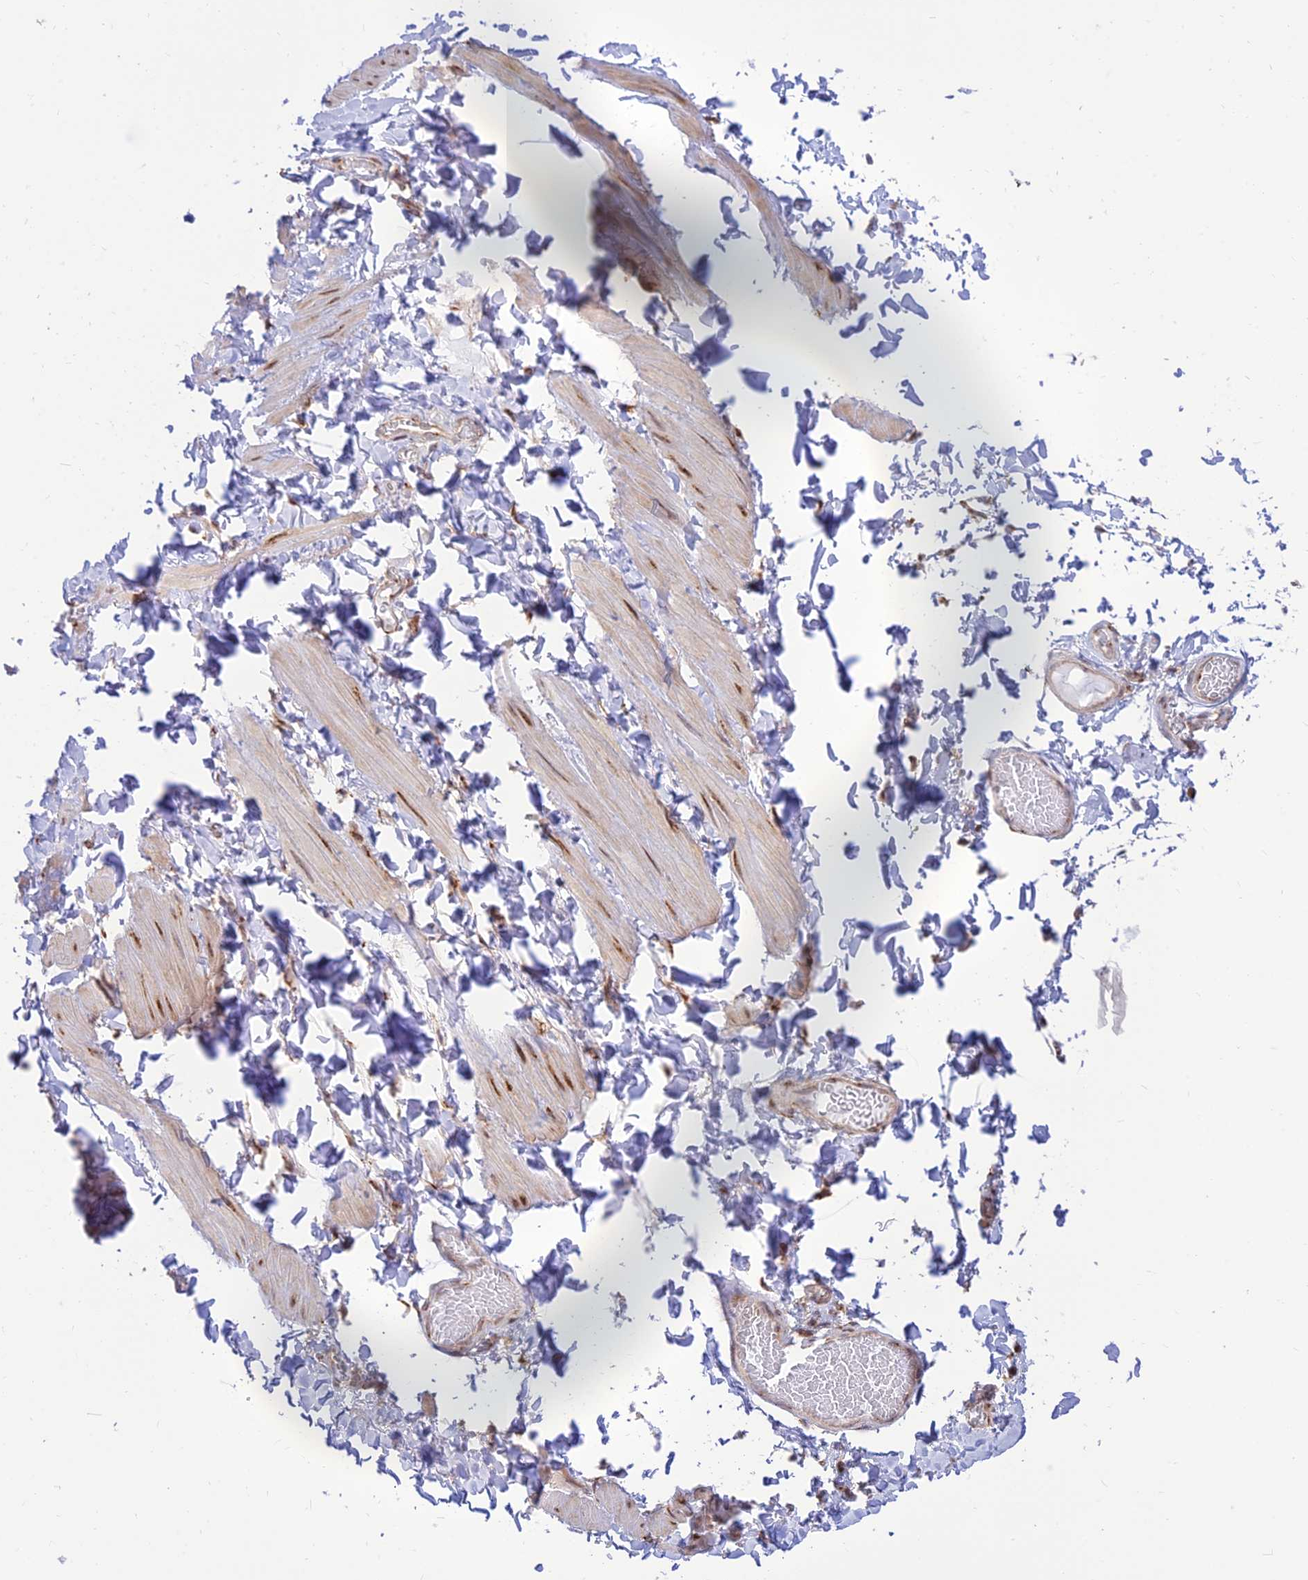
{"staining": {"intensity": "negative", "quantity": "none", "location": "none"}, "tissue": "adipose tissue", "cell_type": "Adipocytes", "image_type": "normal", "snomed": [{"axis": "morphology", "description": "Normal tissue, NOS"}, {"axis": "topography", "description": "Adipose tissue"}, {"axis": "topography", "description": "Vascular tissue"}, {"axis": "topography", "description": "Peripheral nerve tissue"}], "caption": "This is an immunohistochemistry micrograph of unremarkable human adipose tissue. There is no staining in adipocytes.", "gene": "GOLGA3", "patient": {"sex": "male", "age": 25}}